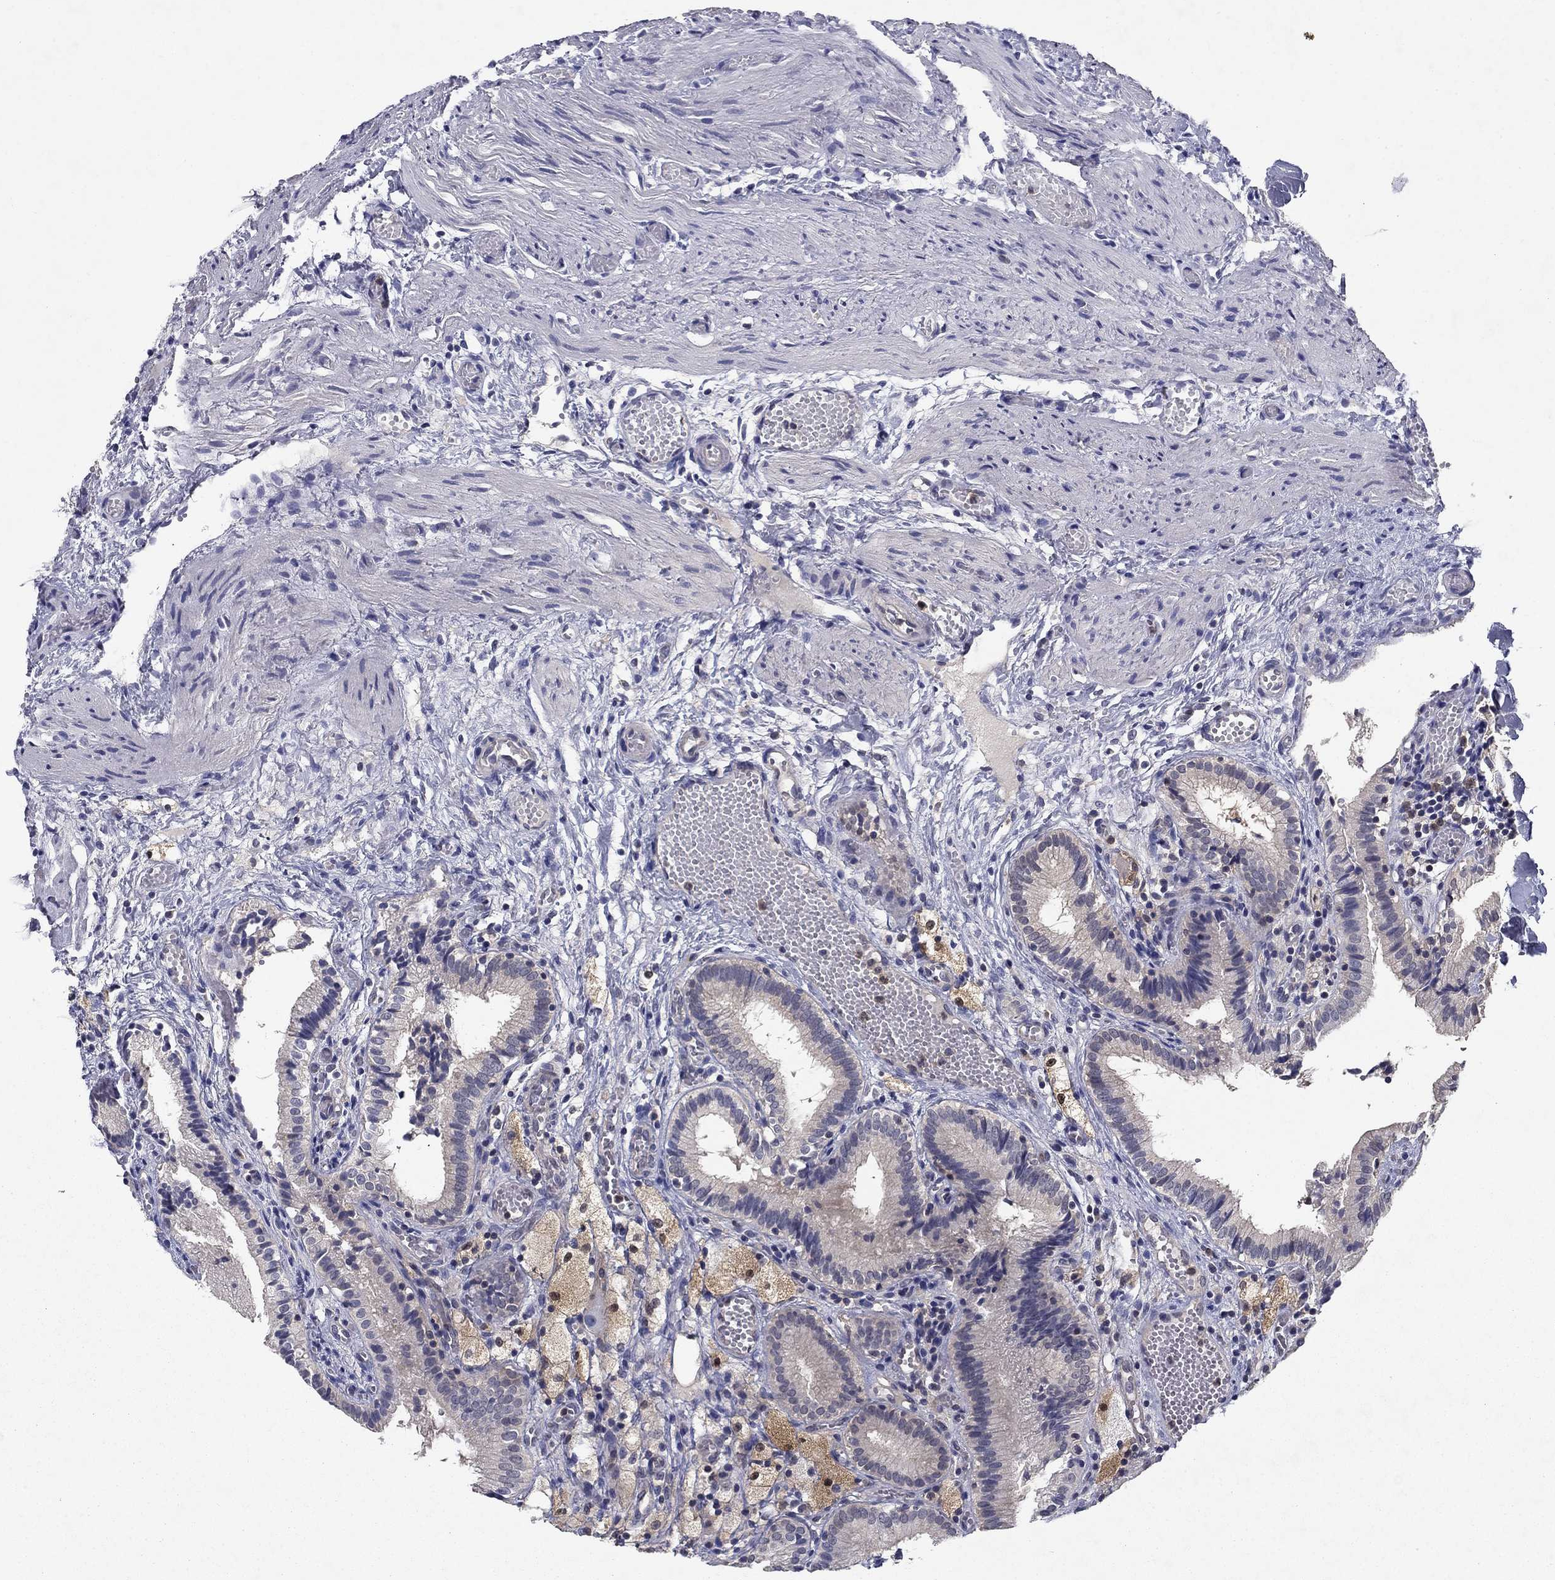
{"staining": {"intensity": "negative", "quantity": "none", "location": "none"}, "tissue": "gallbladder", "cell_type": "Glandular cells", "image_type": "normal", "snomed": [{"axis": "morphology", "description": "Normal tissue, NOS"}, {"axis": "topography", "description": "Gallbladder"}], "caption": "Immunohistochemistry of unremarkable human gallbladder displays no staining in glandular cells.", "gene": "GLTP", "patient": {"sex": "female", "age": 24}}